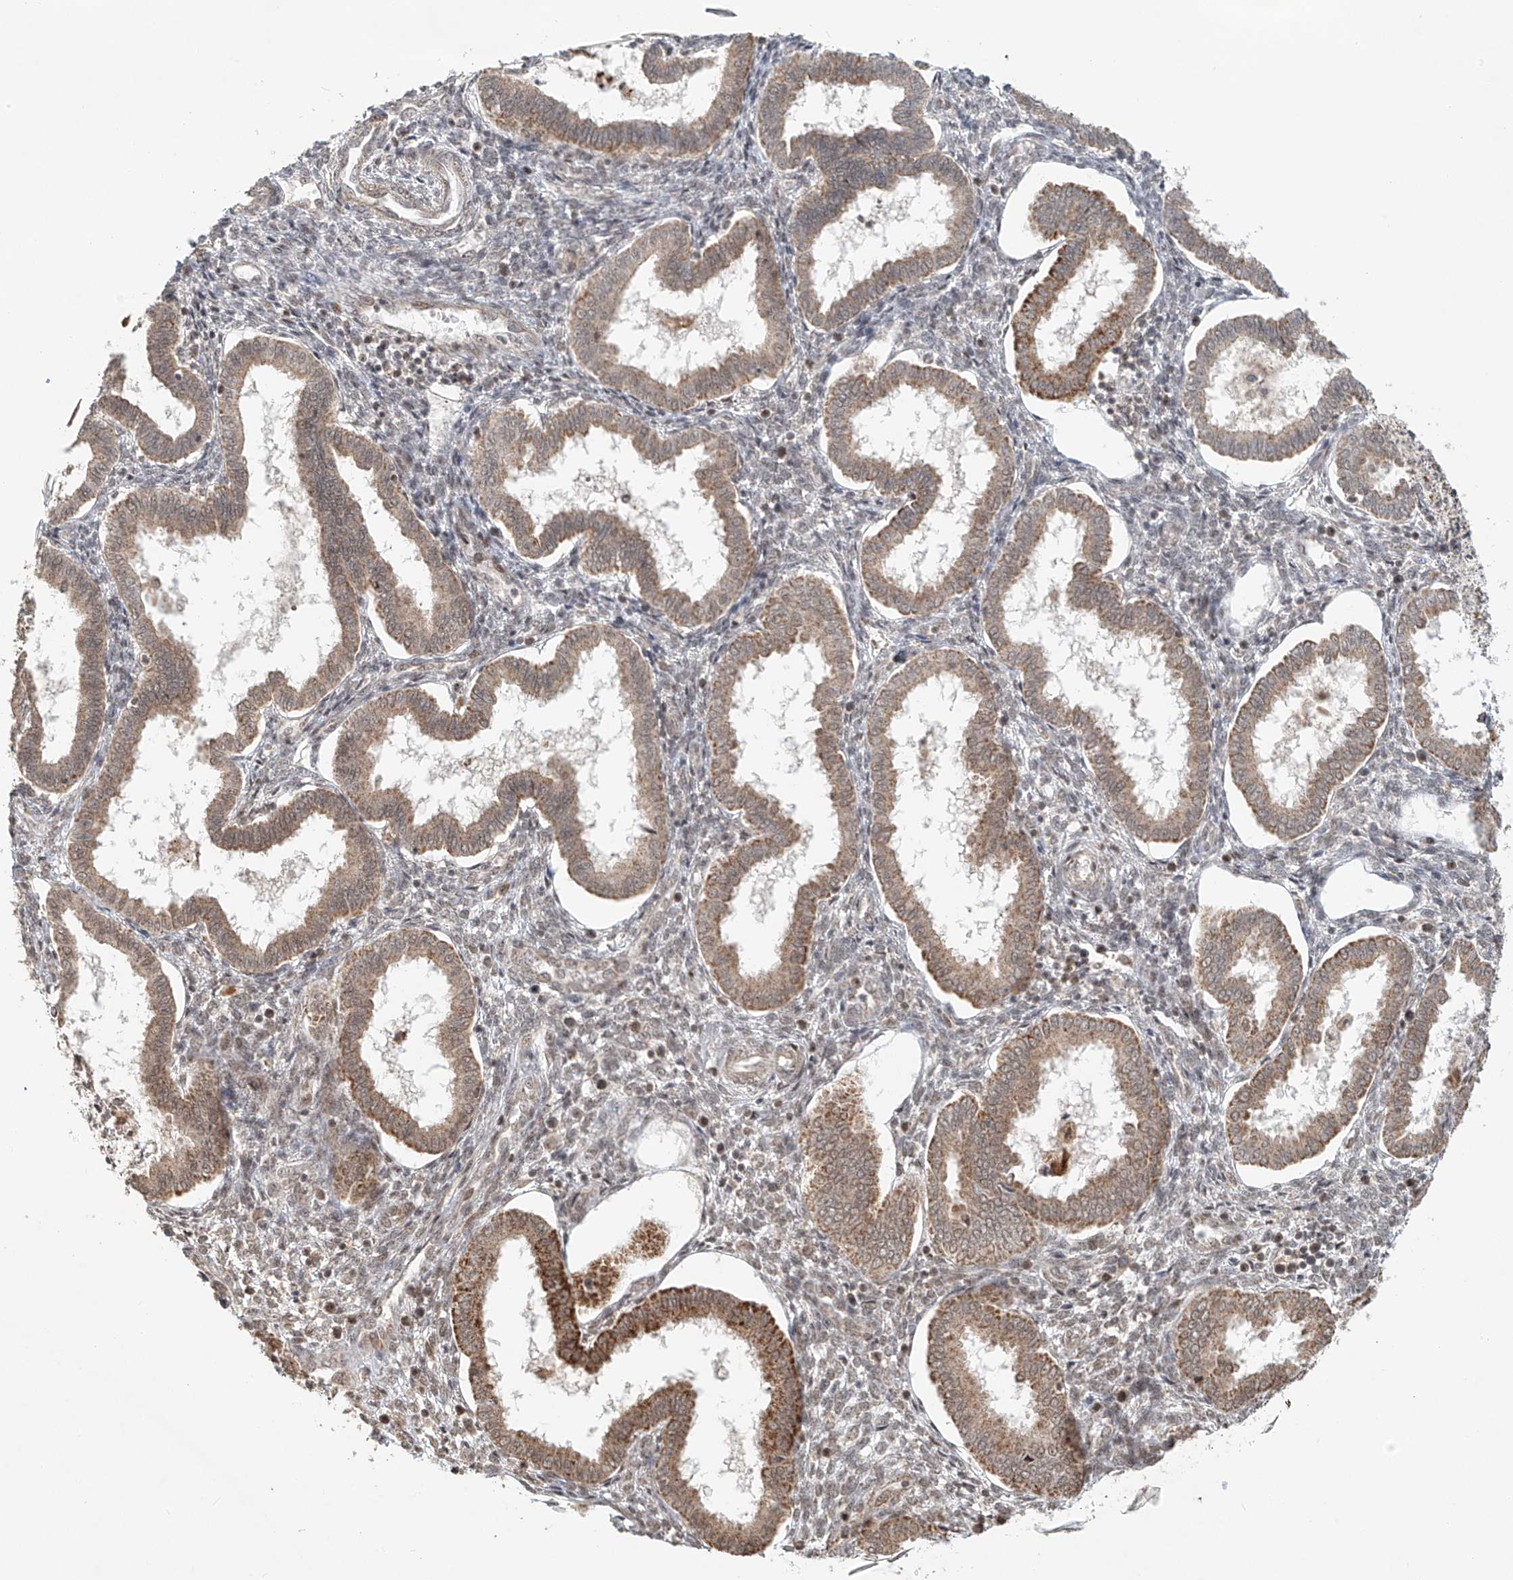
{"staining": {"intensity": "weak", "quantity": "<25%", "location": "nuclear"}, "tissue": "endometrium", "cell_type": "Cells in endometrial stroma", "image_type": "normal", "snomed": [{"axis": "morphology", "description": "Normal tissue, NOS"}, {"axis": "topography", "description": "Endometrium"}], "caption": "The photomicrograph demonstrates no significant expression in cells in endometrial stroma of endometrium.", "gene": "SYTL3", "patient": {"sex": "female", "age": 24}}